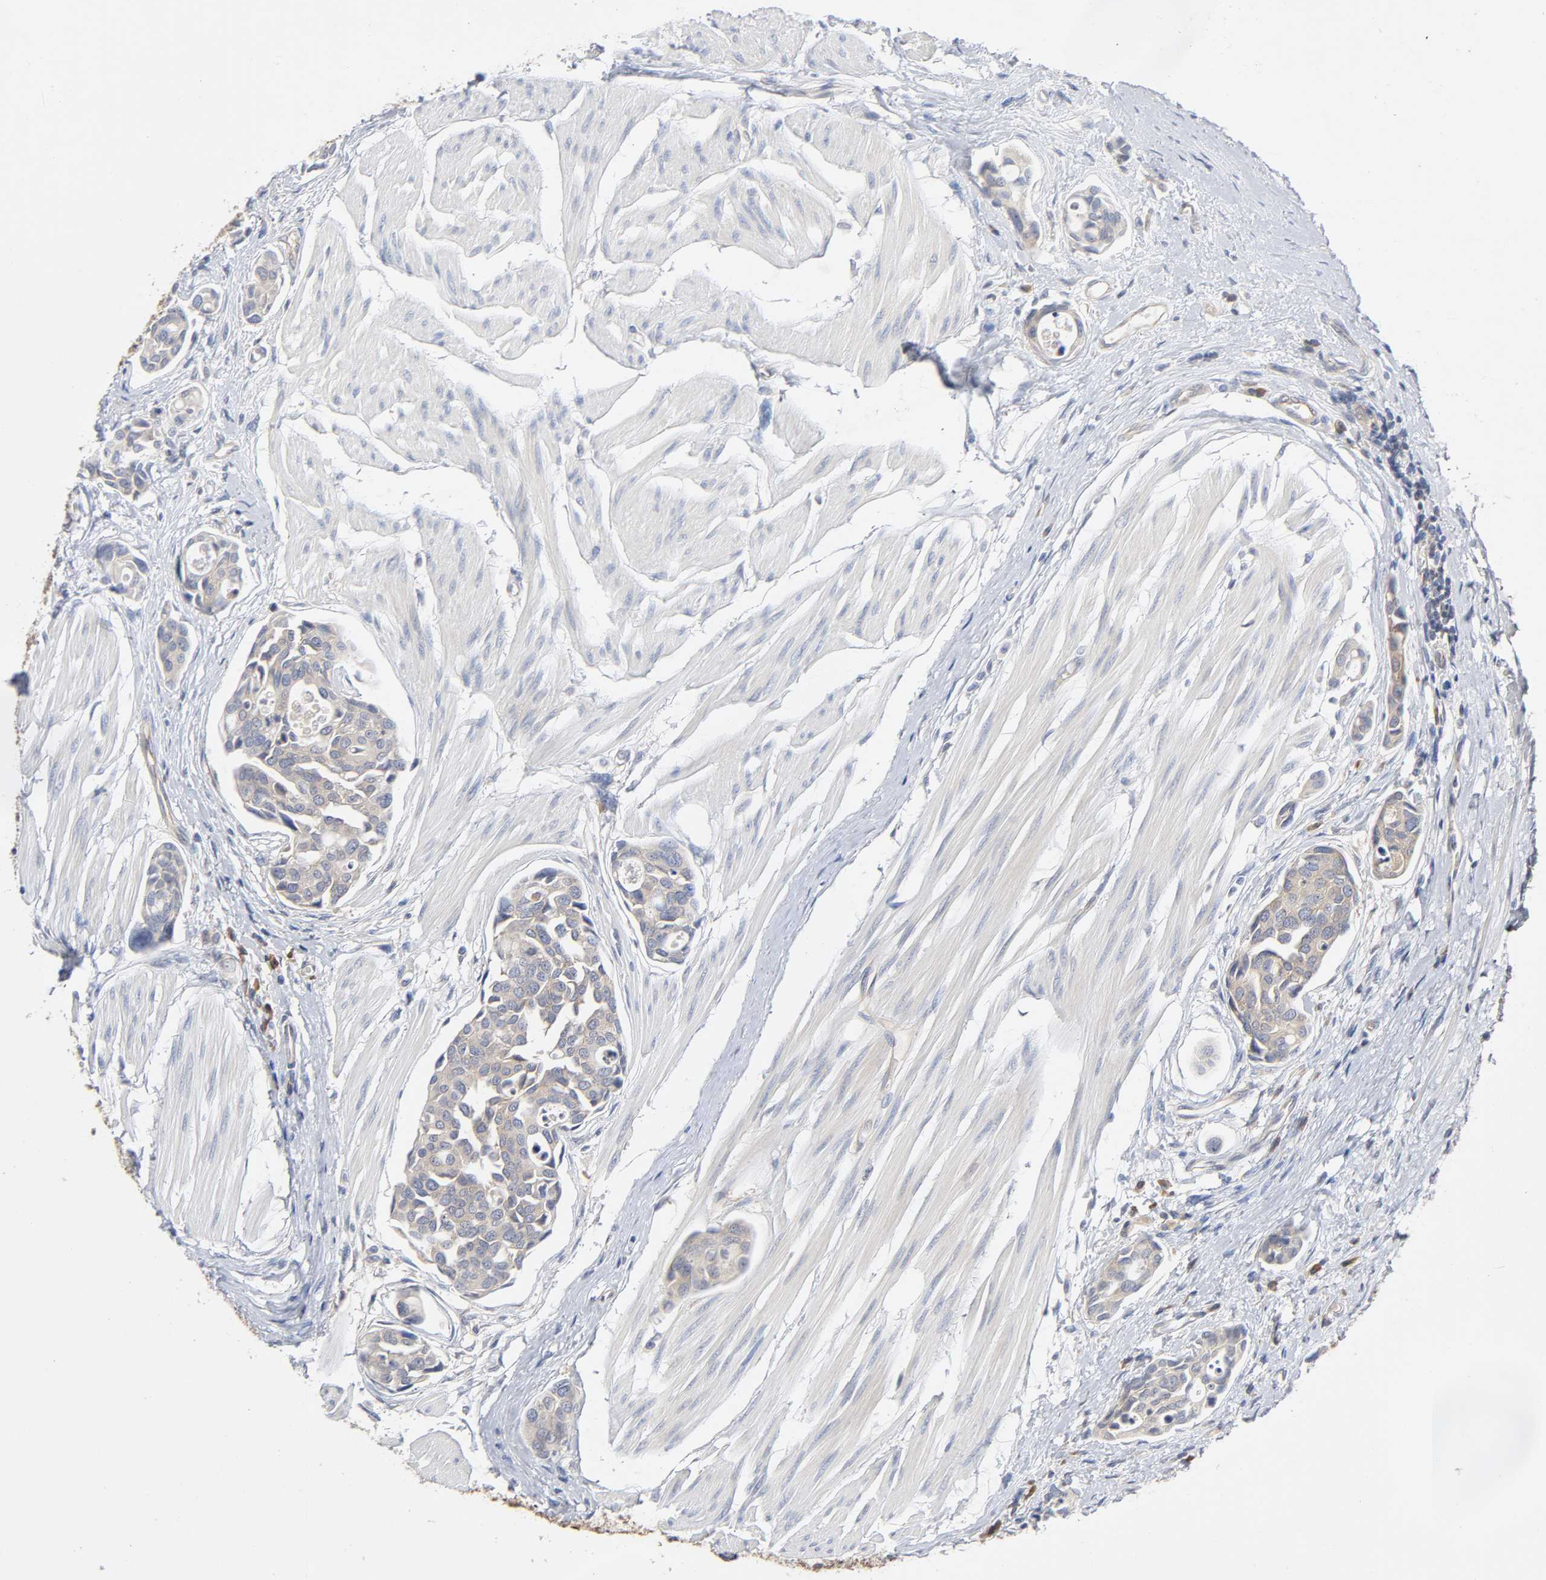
{"staining": {"intensity": "negative", "quantity": "none", "location": "none"}, "tissue": "urothelial cancer", "cell_type": "Tumor cells", "image_type": "cancer", "snomed": [{"axis": "morphology", "description": "Urothelial carcinoma, High grade"}, {"axis": "topography", "description": "Urinary bladder"}], "caption": "Tumor cells show no significant protein positivity in urothelial cancer.", "gene": "SCHIP1", "patient": {"sex": "male", "age": 78}}